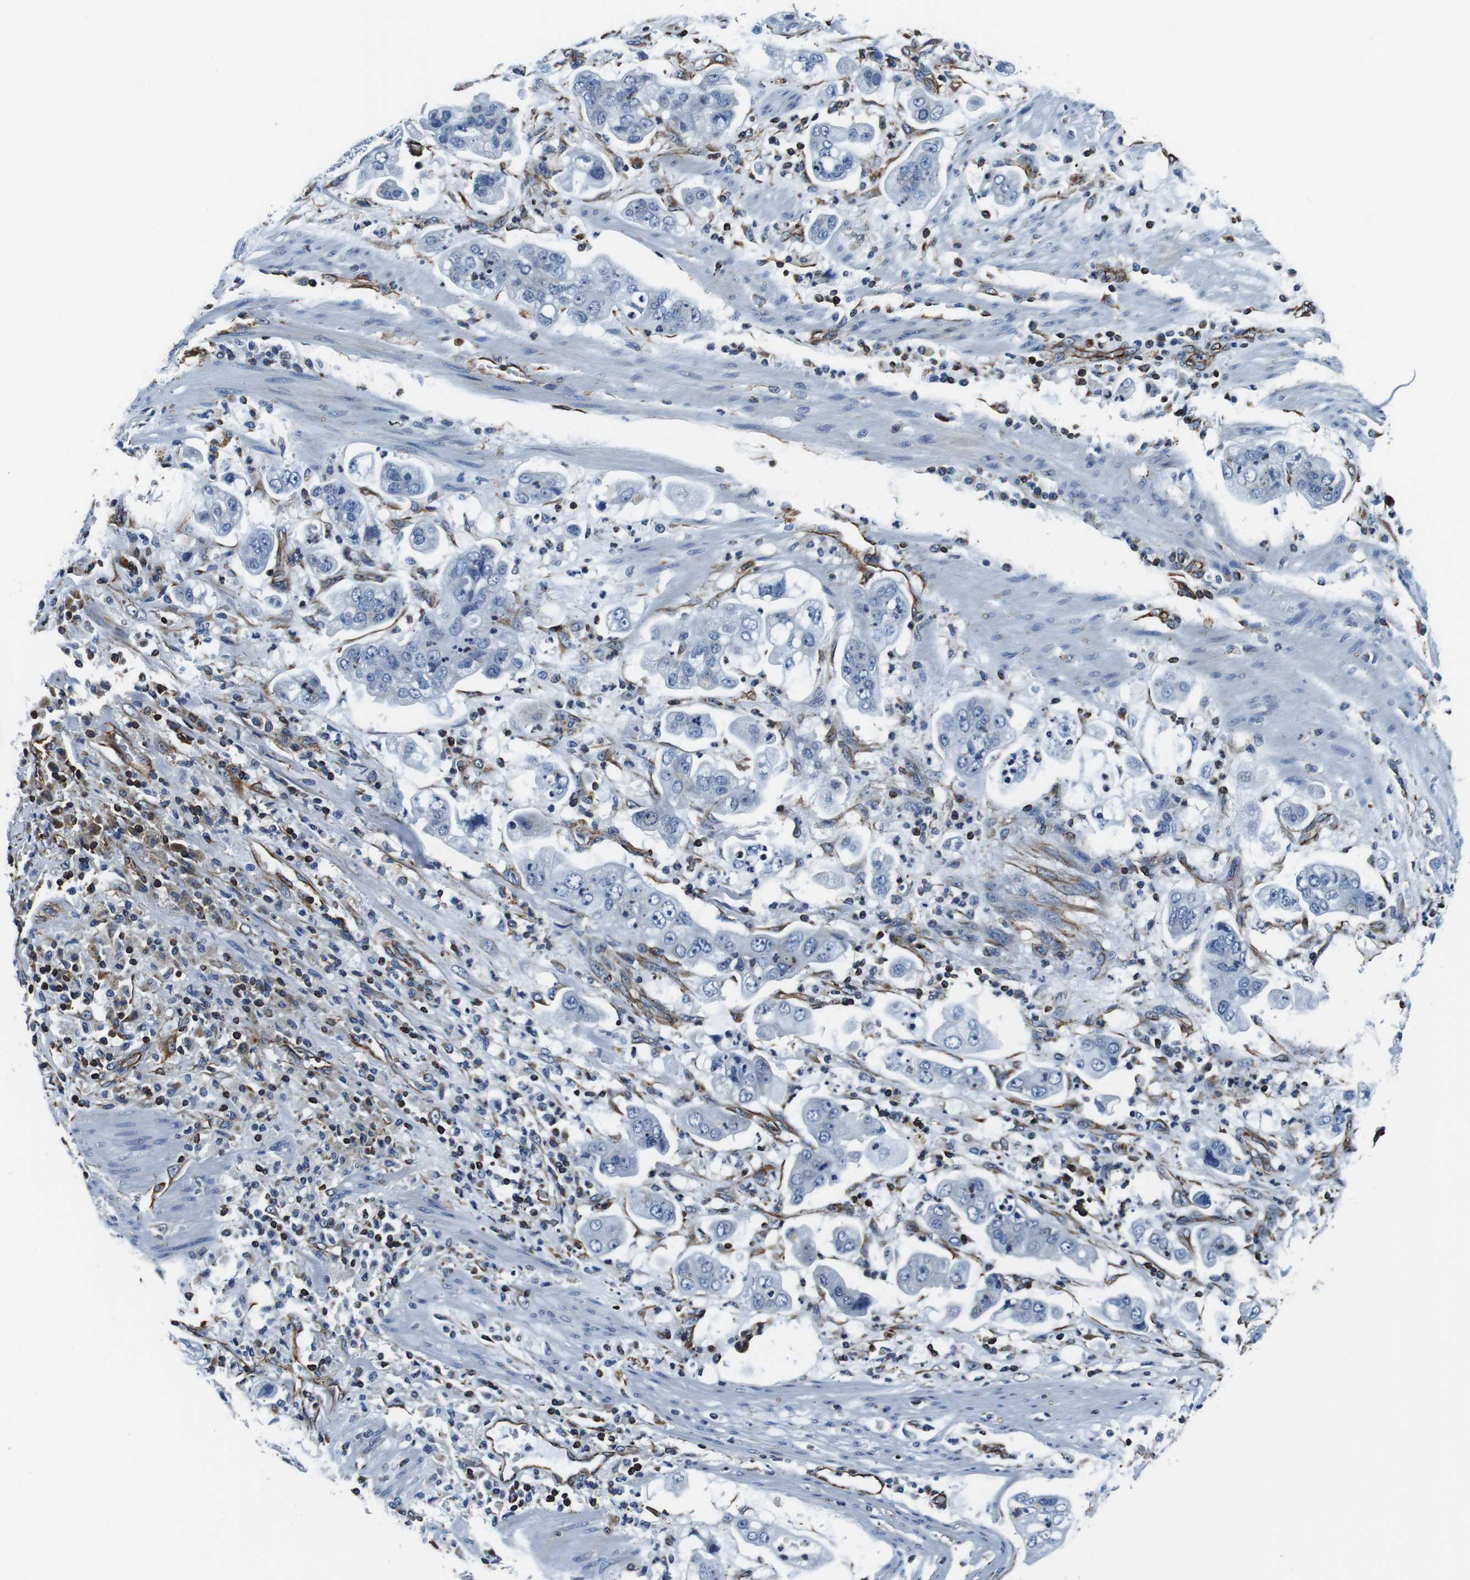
{"staining": {"intensity": "negative", "quantity": "none", "location": "none"}, "tissue": "stomach cancer", "cell_type": "Tumor cells", "image_type": "cancer", "snomed": [{"axis": "morphology", "description": "Adenocarcinoma, NOS"}, {"axis": "topography", "description": "Stomach"}], "caption": "This is an immunohistochemistry image of human stomach adenocarcinoma. There is no staining in tumor cells.", "gene": "GJE1", "patient": {"sex": "male", "age": 62}}